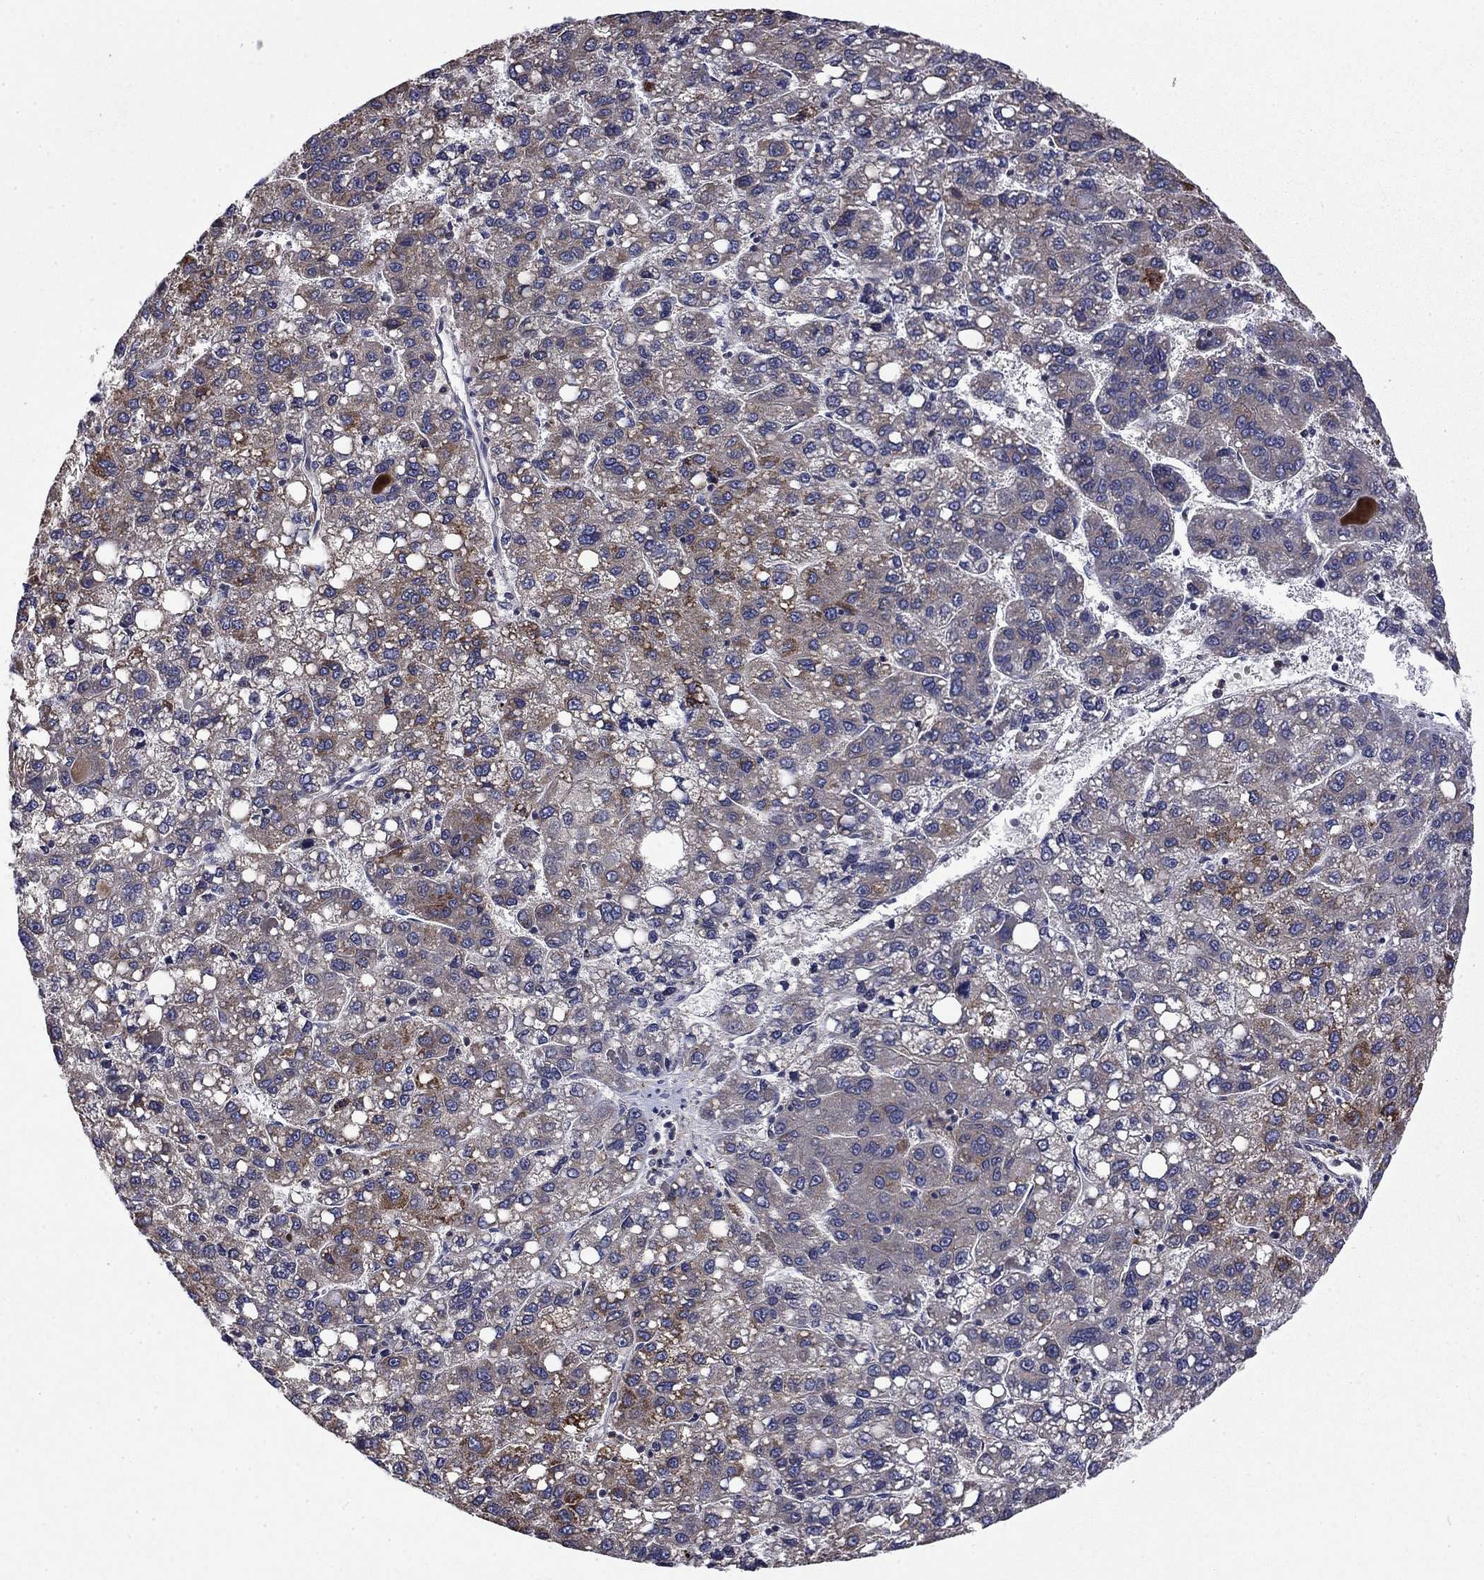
{"staining": {"intensity": "strong", "quantity": "<25%", "location": "cytoplasmic/membranous"}, "tissue": "liver cancer", "cell_type": "Tumor cells", "image_type": "cancer", "snomed": [{"axis": "morphology", "description": "Carcinoma, Hepatocellular, NOS"}, {"axis": "topography", "description": "Liver"}], "caption": "Protein analysis of liver cancer (hepatocellular carcinoma) tissue shows strong cytoplasmic/membranous expression in about <25% of tumor cells.", "gene": "CEACAM7", "patient": {"sex": "female", "age": 82}}